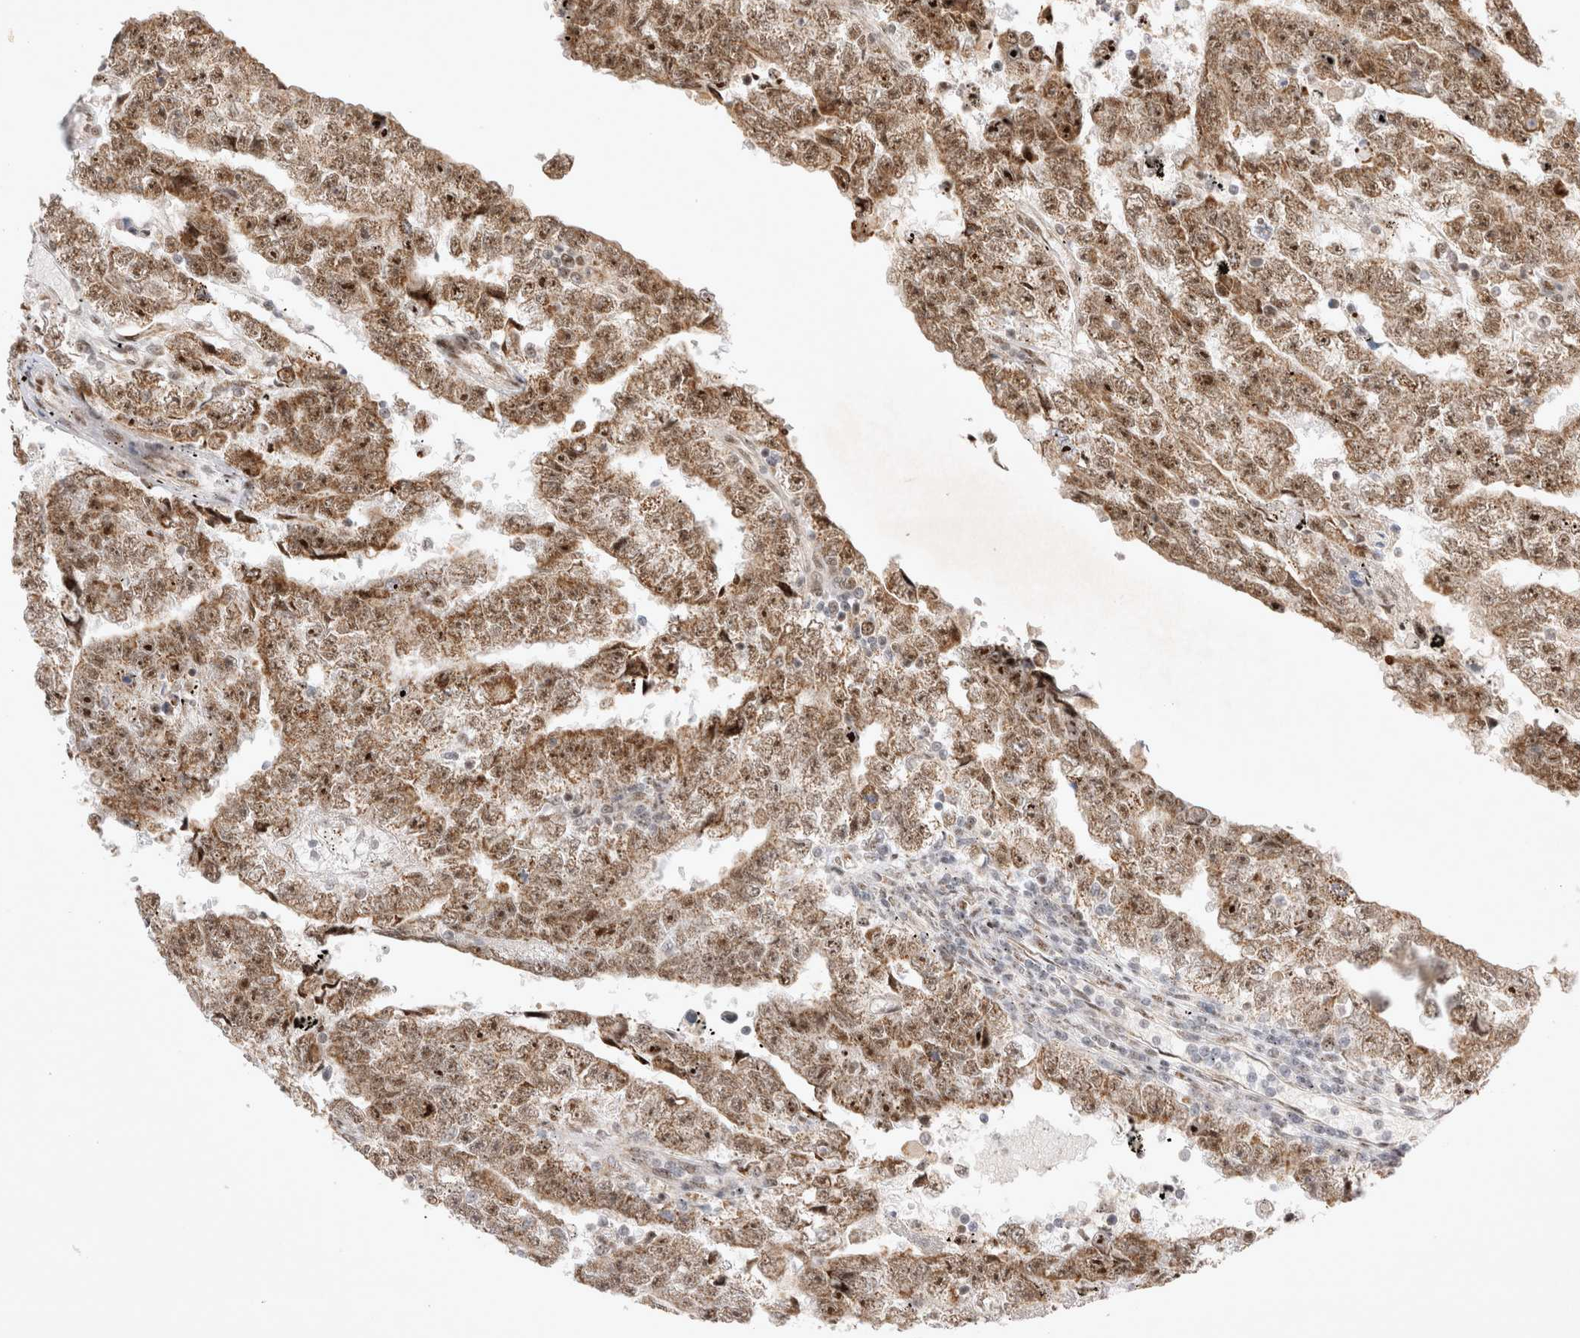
{"staining": {"intensity": "moderate", "quantity": ">75%", "location": "cytoplasmic/membranous,nuclear"}, "tissue": "testis cancer", "cell_type": "Tumor cells", "image_type": "cancer", "snomed": [{"axis": "morphology", "description": "Carcinoma, Embryonal, NOS"}, {"axis": "topography", "description": "Testis"}], "caption": "A histopathology image showing moderate cytoplasmic/membranous and nuclear staining in approximately >75% of tumor cells in testis cancer (embryonal carcinoma), as visualized by brown immunohistochemical staining.", "gene": "MRPL37", "patient": {"sex": "male", "age": 25}}